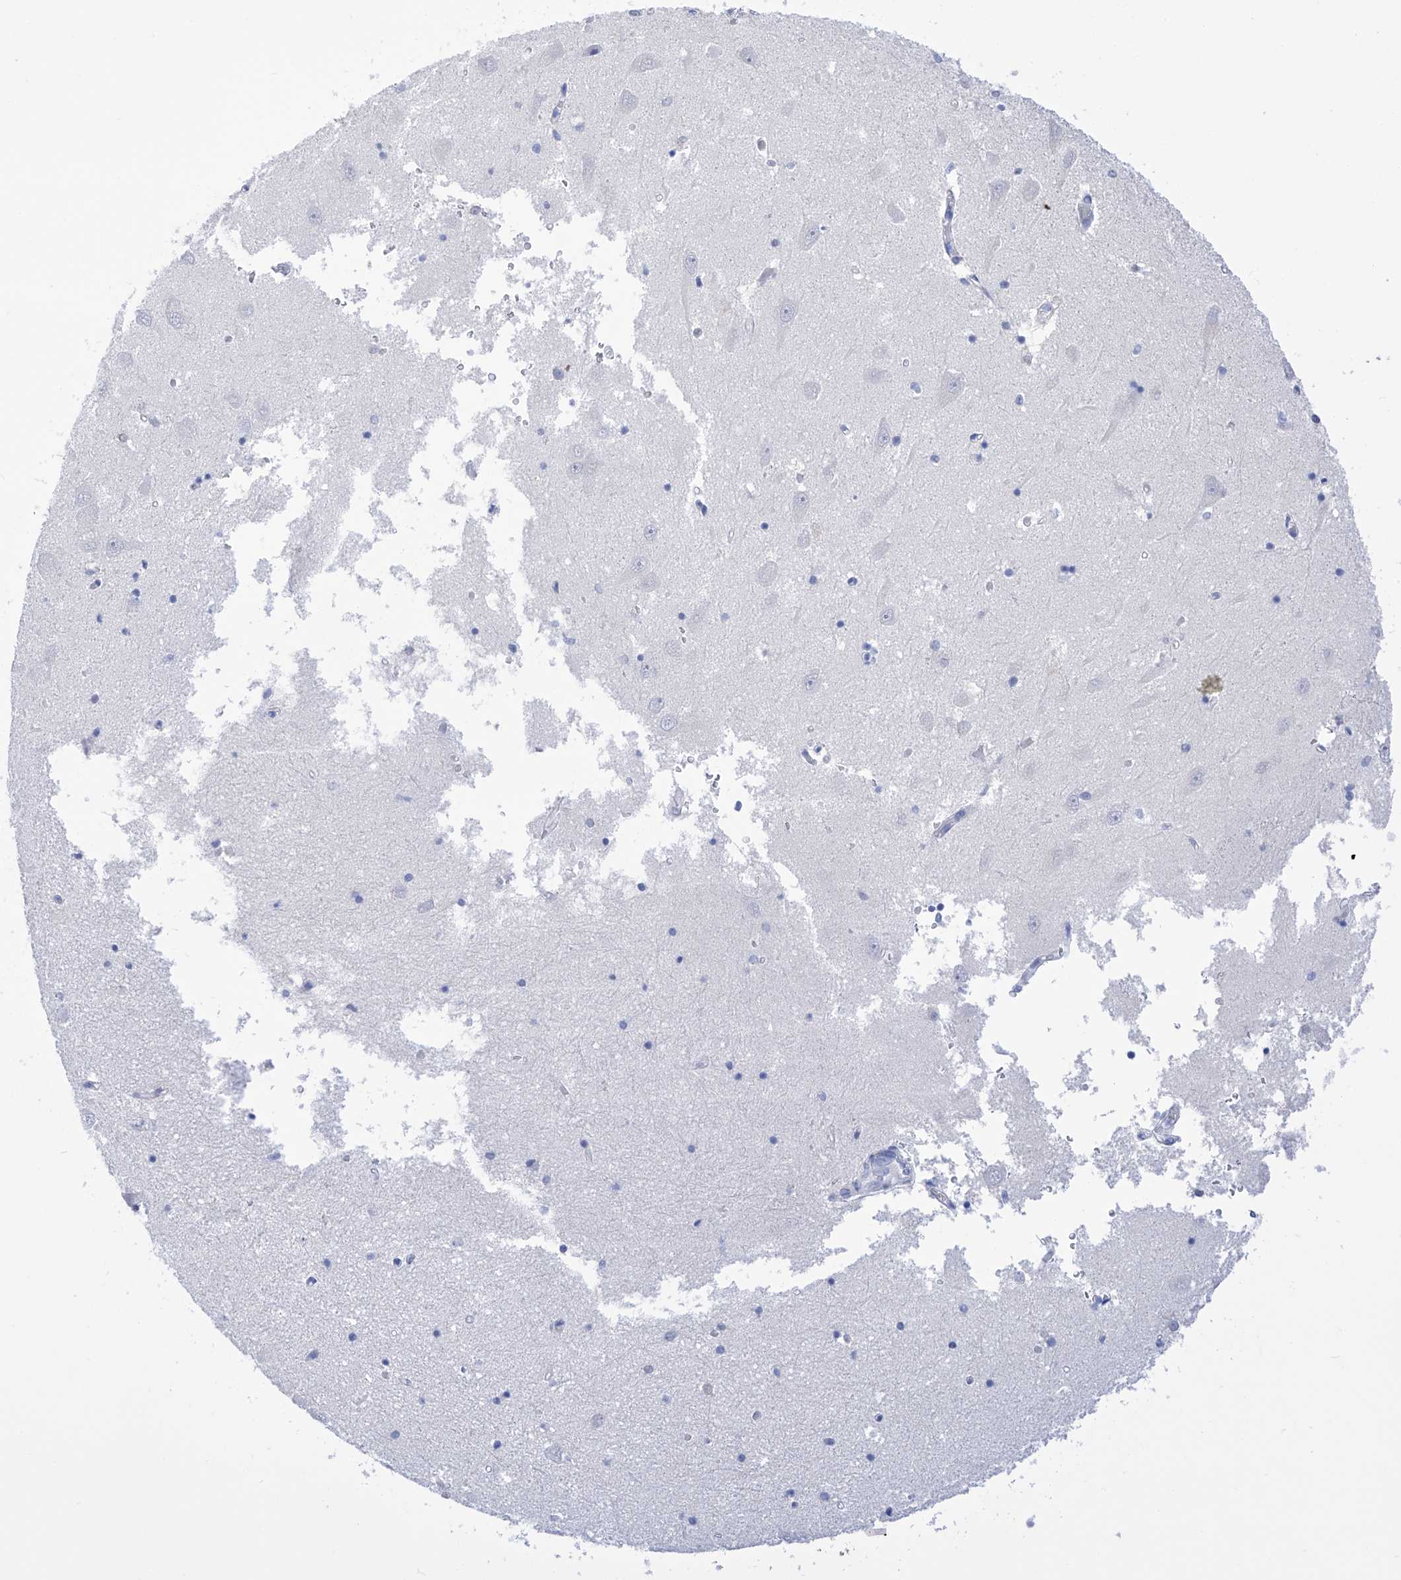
{"staining": {"intensity": "negative", "quantity": "none", "location": "none"}, "tissue": "hippocampus", "cell_type": "Glial cells", "image_type": "normal", "snomed": [{"axis": "morphology", "description": "Normal tissue, NOS"}, {"axis": "topography", "description": "Hippocampus"}], "caption": "The immunohistochemistry micrograph has no significant positivity in glial cells of hippocampus.", "gene": "FLG", "patient": {"sex": "male", "age": 70}}